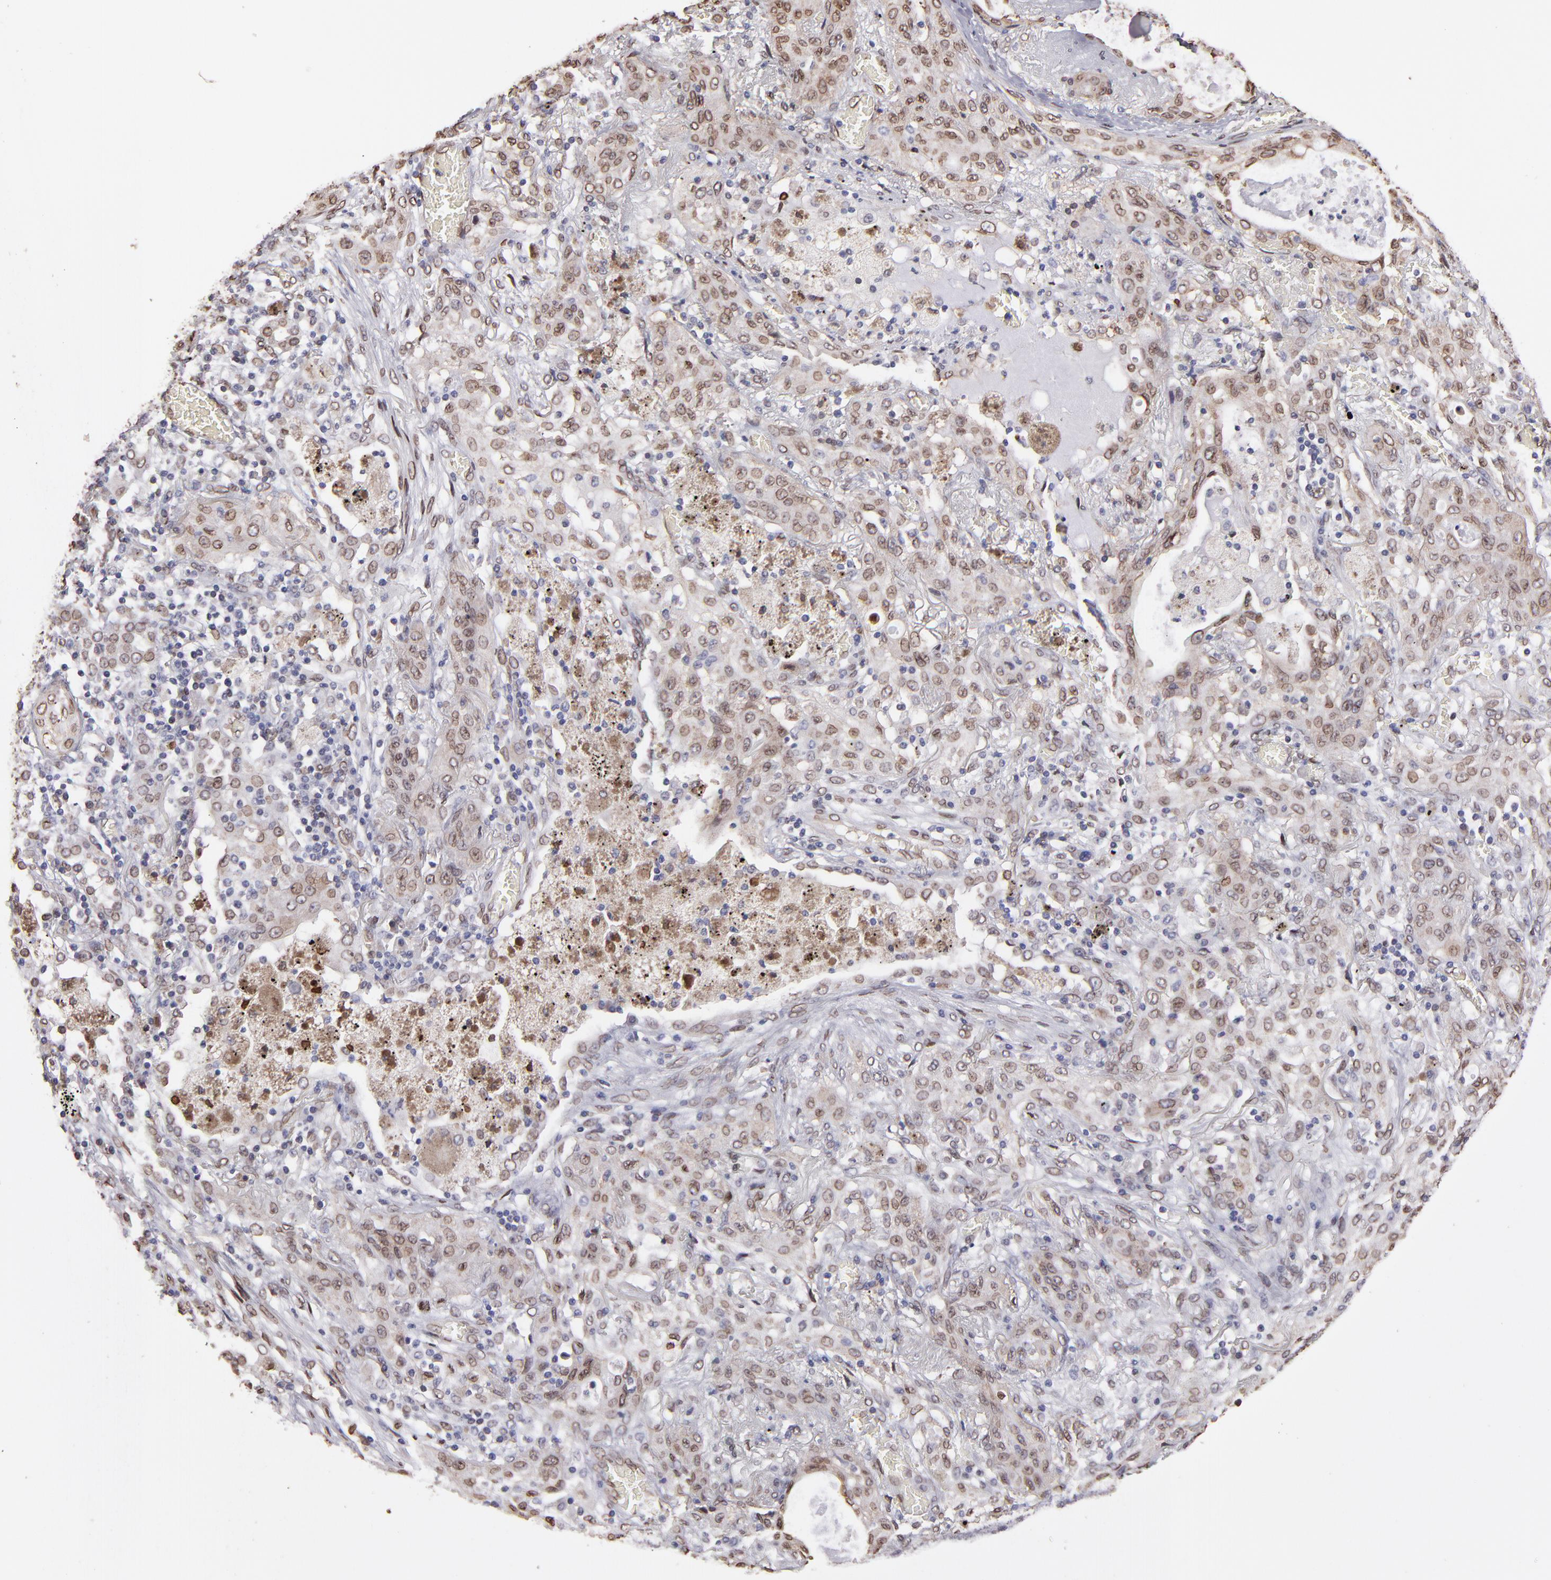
{"staining": {"intensity": "weak", "quantity": ">75%", "location": "cytoplasmic/membranous,nuclear"}, "tissue": "lung cancer", "cell_type": "Tumor cells", "image_type": "cancer", "snomed": [{"axis": "morphology", "description": "Squamous cell carcinoma, NOS"}, {"axis": "topography", "description": "Lung"}], "caption": "Immunohistochemical staining of human lung cancer (squamous cell carcinoma) reveals weak cytoplasmic/membranous and nuclear protein staining in approximately >75% of tumor cells.", "gene": "PUM3", "patient": {"sex": "female", "age": 47}}